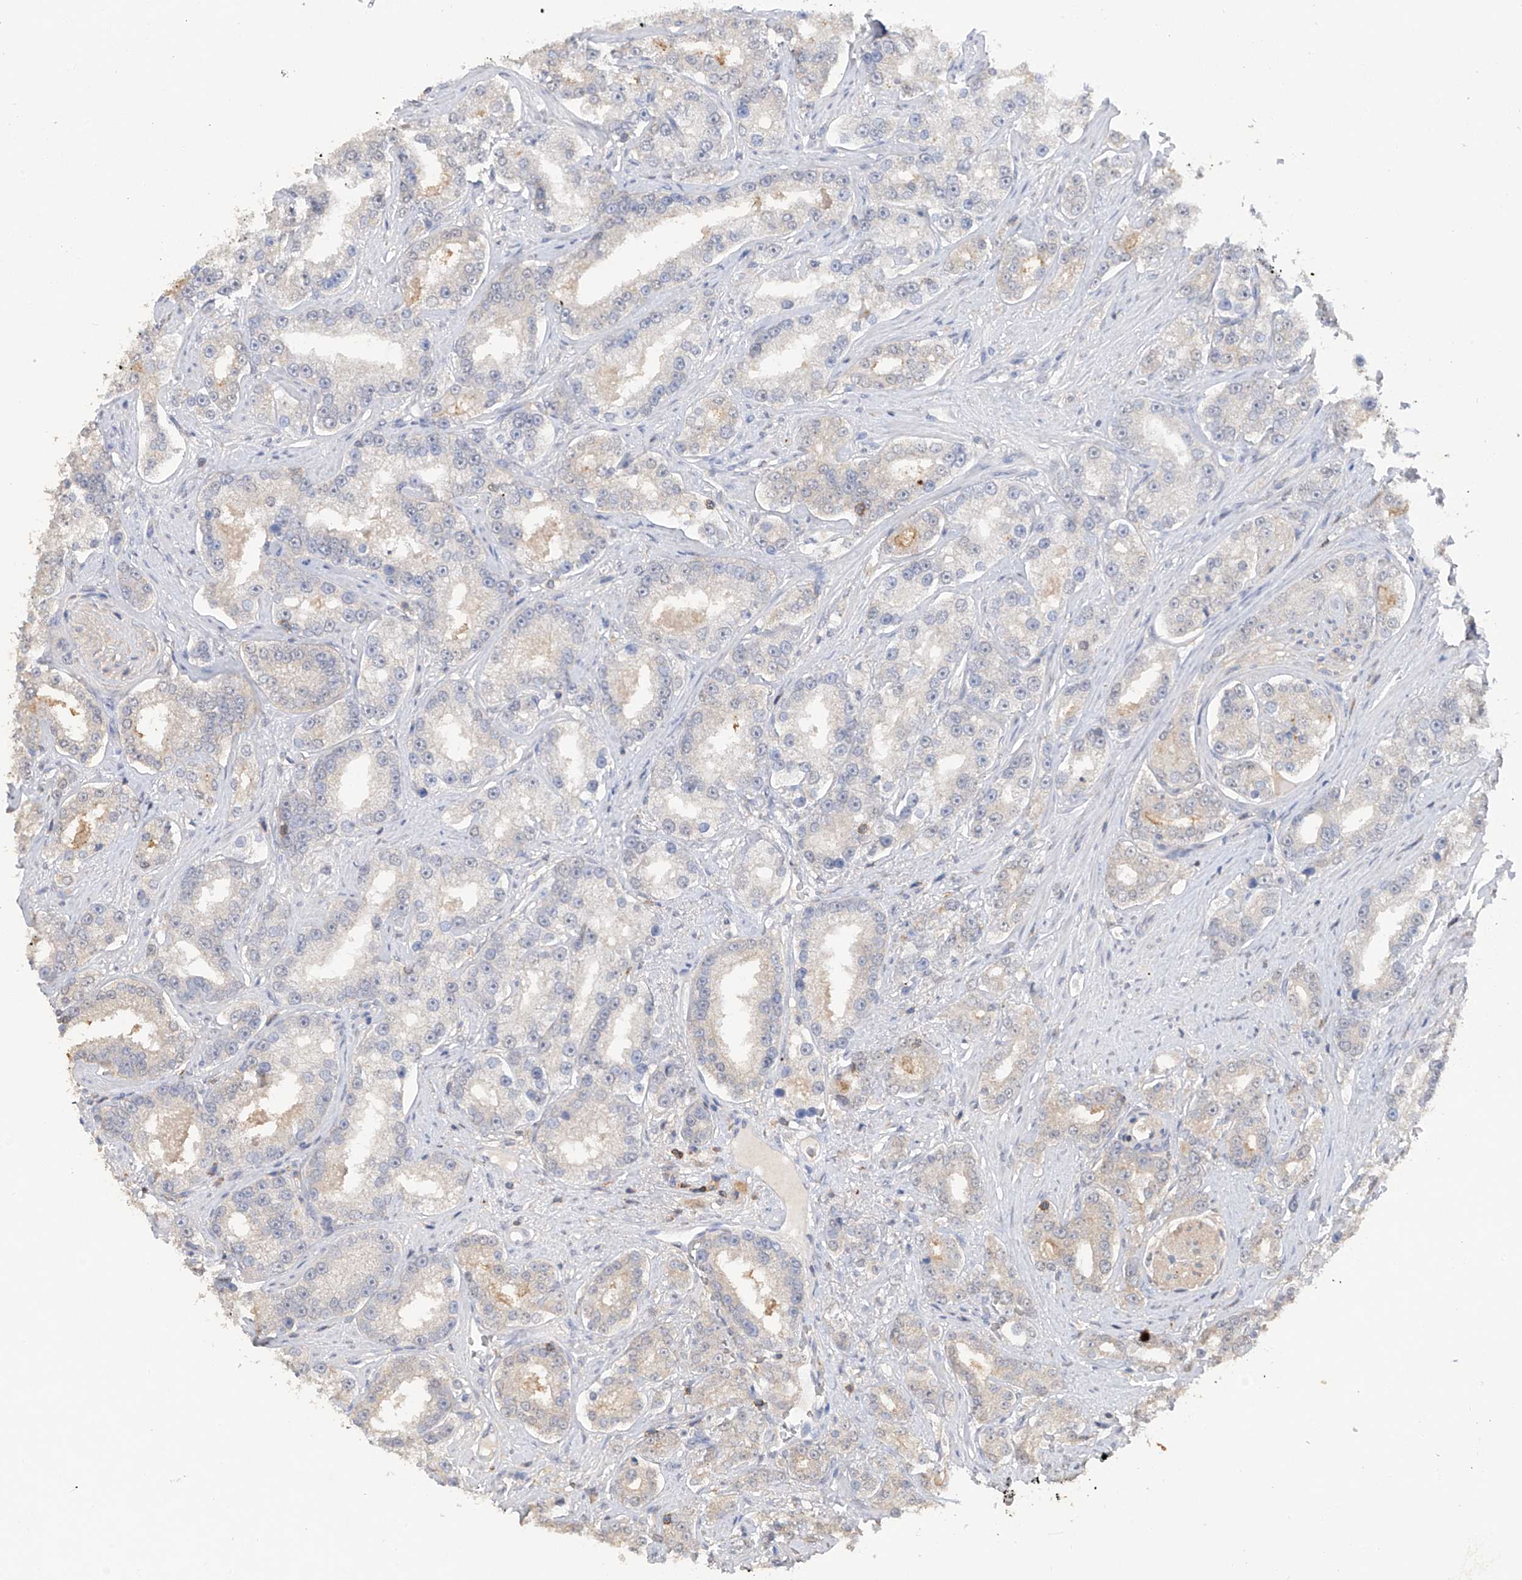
{"staining": {"intensity": "negative", "quantity": "none", "location": "none"}, "tissue": "prostate cancer", "cell_type": "Tumor cells", "image_type": "cancer", "snomed": [{"axis": "morphology", "description": "Normal tissue, NOS"}, {"axis": "morphology", "description": "Adenocarcinoma, High grade"}, {"axis": "topography", "description": "Prostate"}], "caption": "Adenocarcinoma (high-grade) (prostate) was stained to show a protein in brown. There is no significant expression in tumor cells.", "gene": "HAS3", "patient": {"sex": "male", "age": 83}}